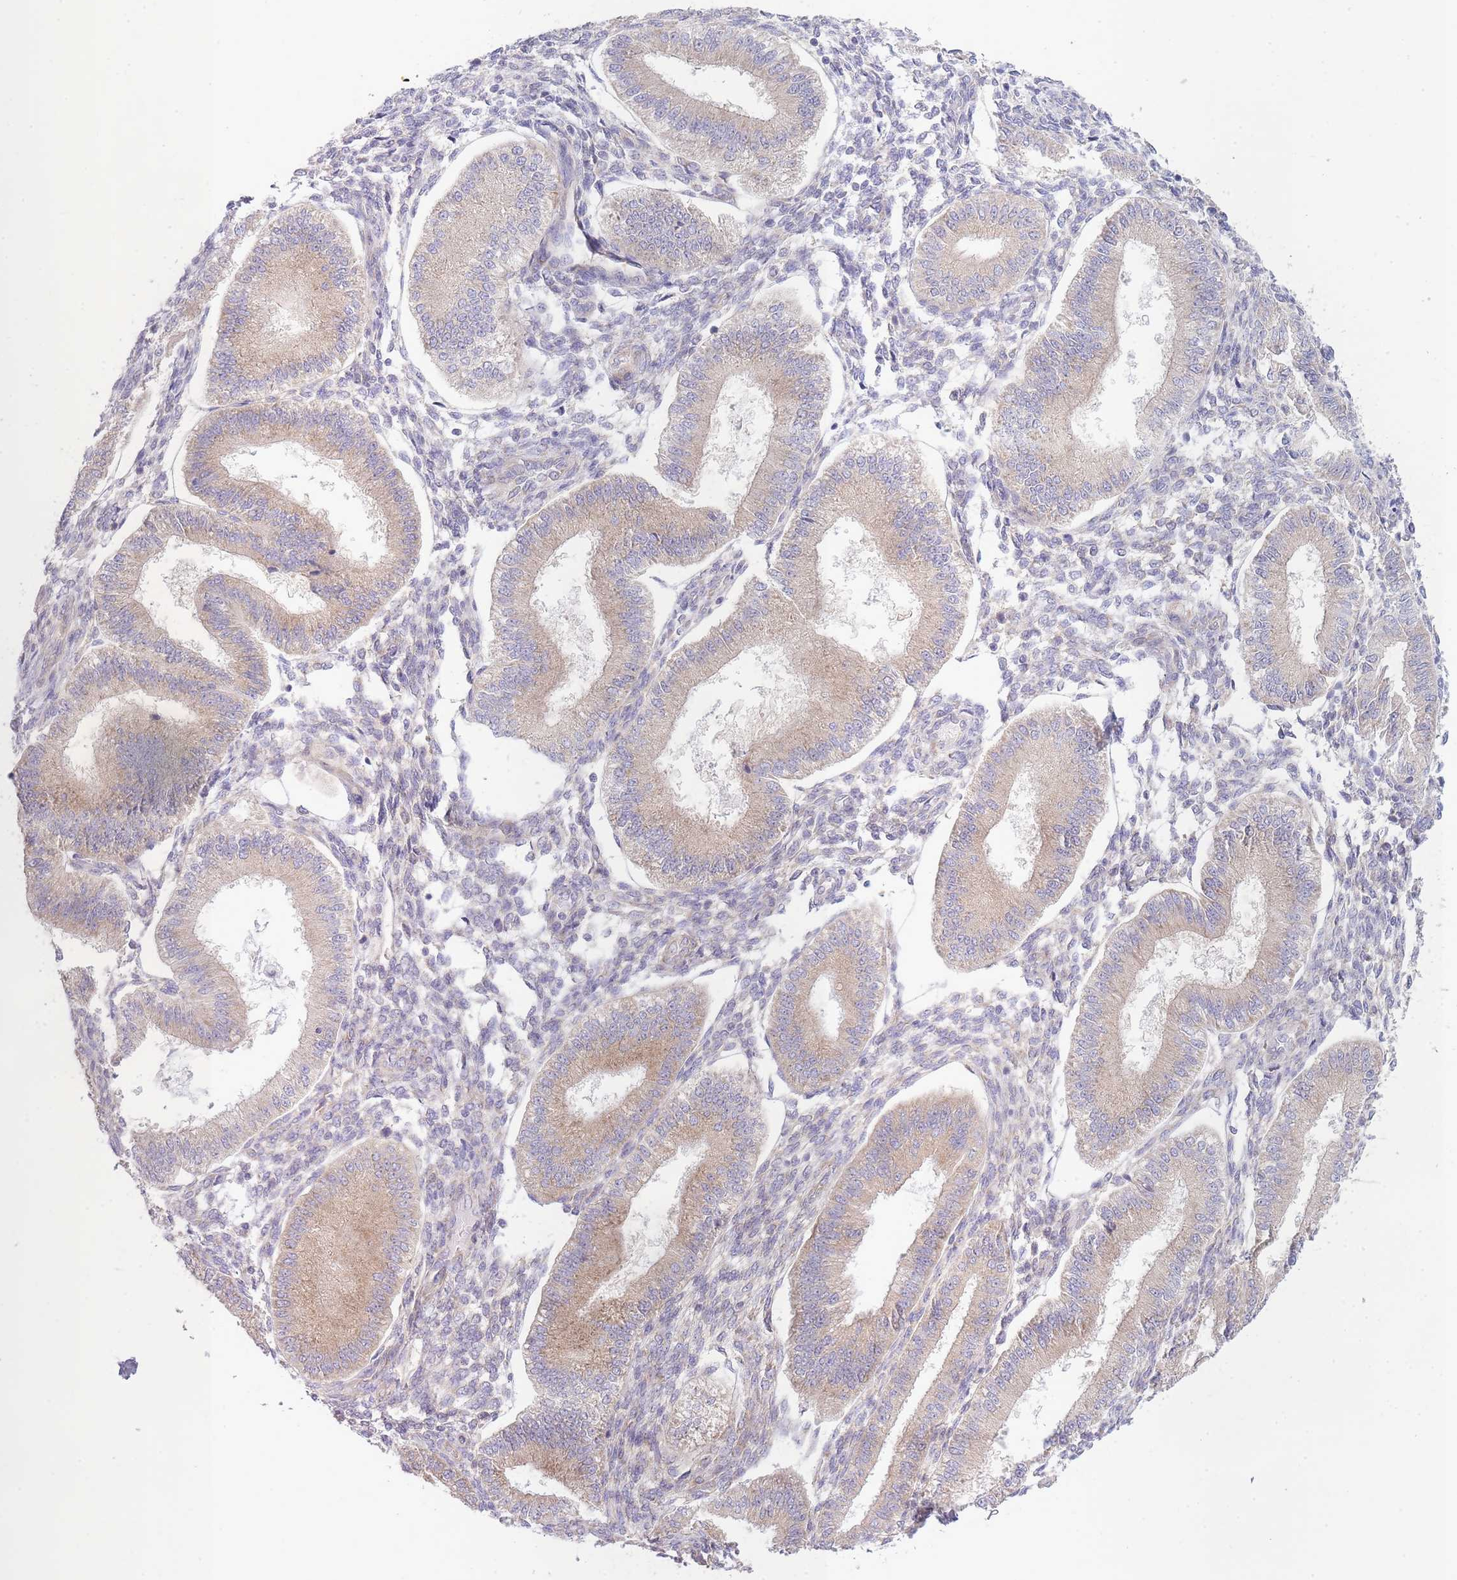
{"staining": {"intensity": "negative", "quantity": "none", "location": "none"}, "tissue": "endometrium", "cell_type": "Cells in endometrial stroma", "image_type": "normal", "snomed": [{"axis": "morphology", "description": "Normal tissue, NOS"}, {"axis": "topography", "description": "Endometrium"}], "caption": "Immunohistochemical staining of unremarkable human endometrium exhibits no significant expression in cells in endometrial stroma. The staining was performed using DAB (3,3'-diaminobenzidine) to visualize the protein expression in brown, while the nuclei were stained in blue with hematoxylin (Magnification: 20x).", "gene": "OR5L1", "patient": {"sex": "female", "age": 39}}